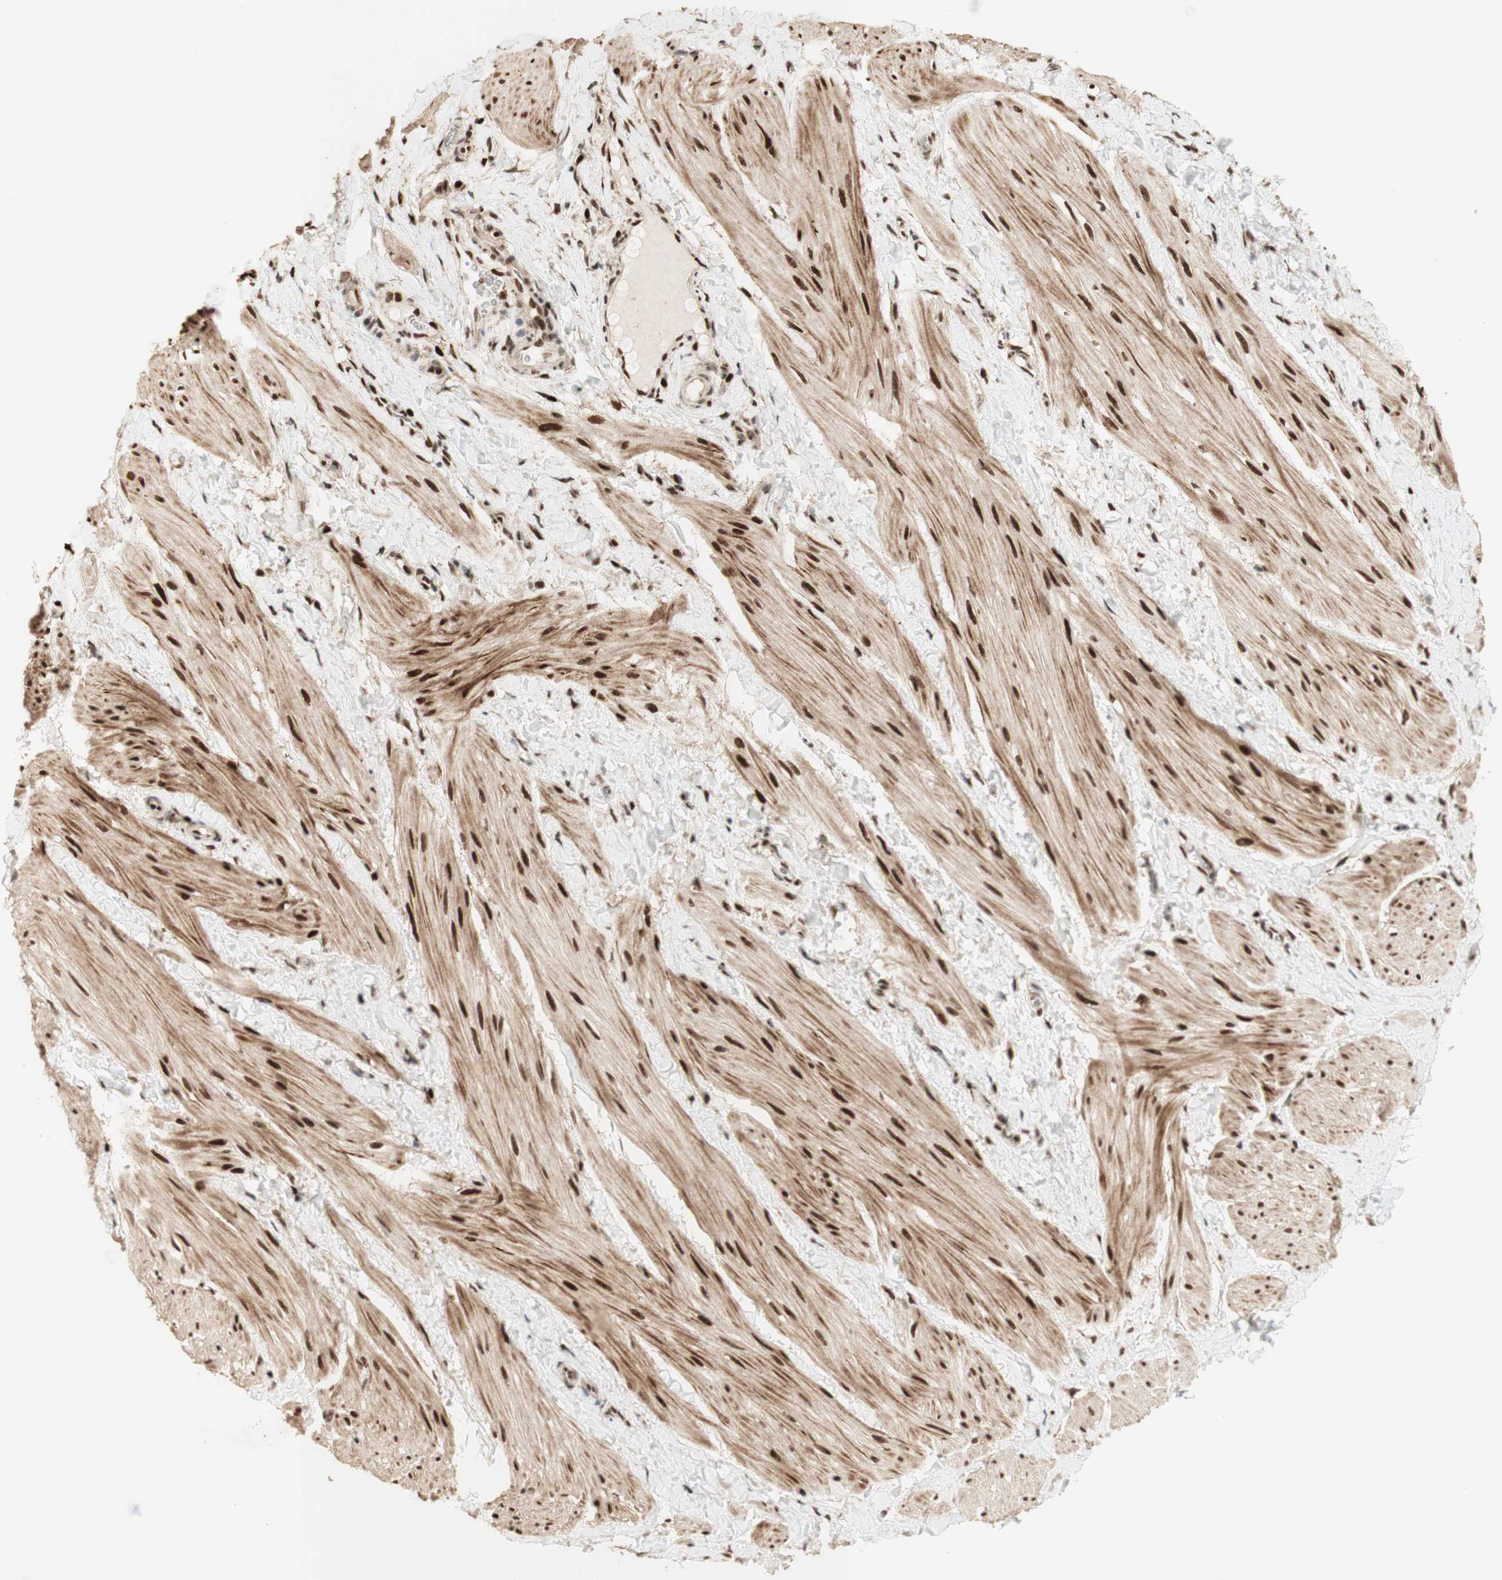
{"staining": {"intensity": "moderate", "quantity": "25%-75%", "location": "cytoplasmic/membranous,nuclear"}, "tissue": "smooth muscle", "cell_type": "Smooth muscle cells", "image_type": "normal", "snomed": [{"axis": "morphology", "description": "Normal tissue, NOS"}, {"axis": "topography", "description": "Smooth muscle"}], "caption": "Moderate cytoplasmic/membranous,nuclear staining for a protein is identified in approximately 25%-75% of smooth muscle cells of benign smooth muscle using immunohistochemistry (IHC).", "gene": "FOXP1", "patient": {"sex": "male", "age": 16}}